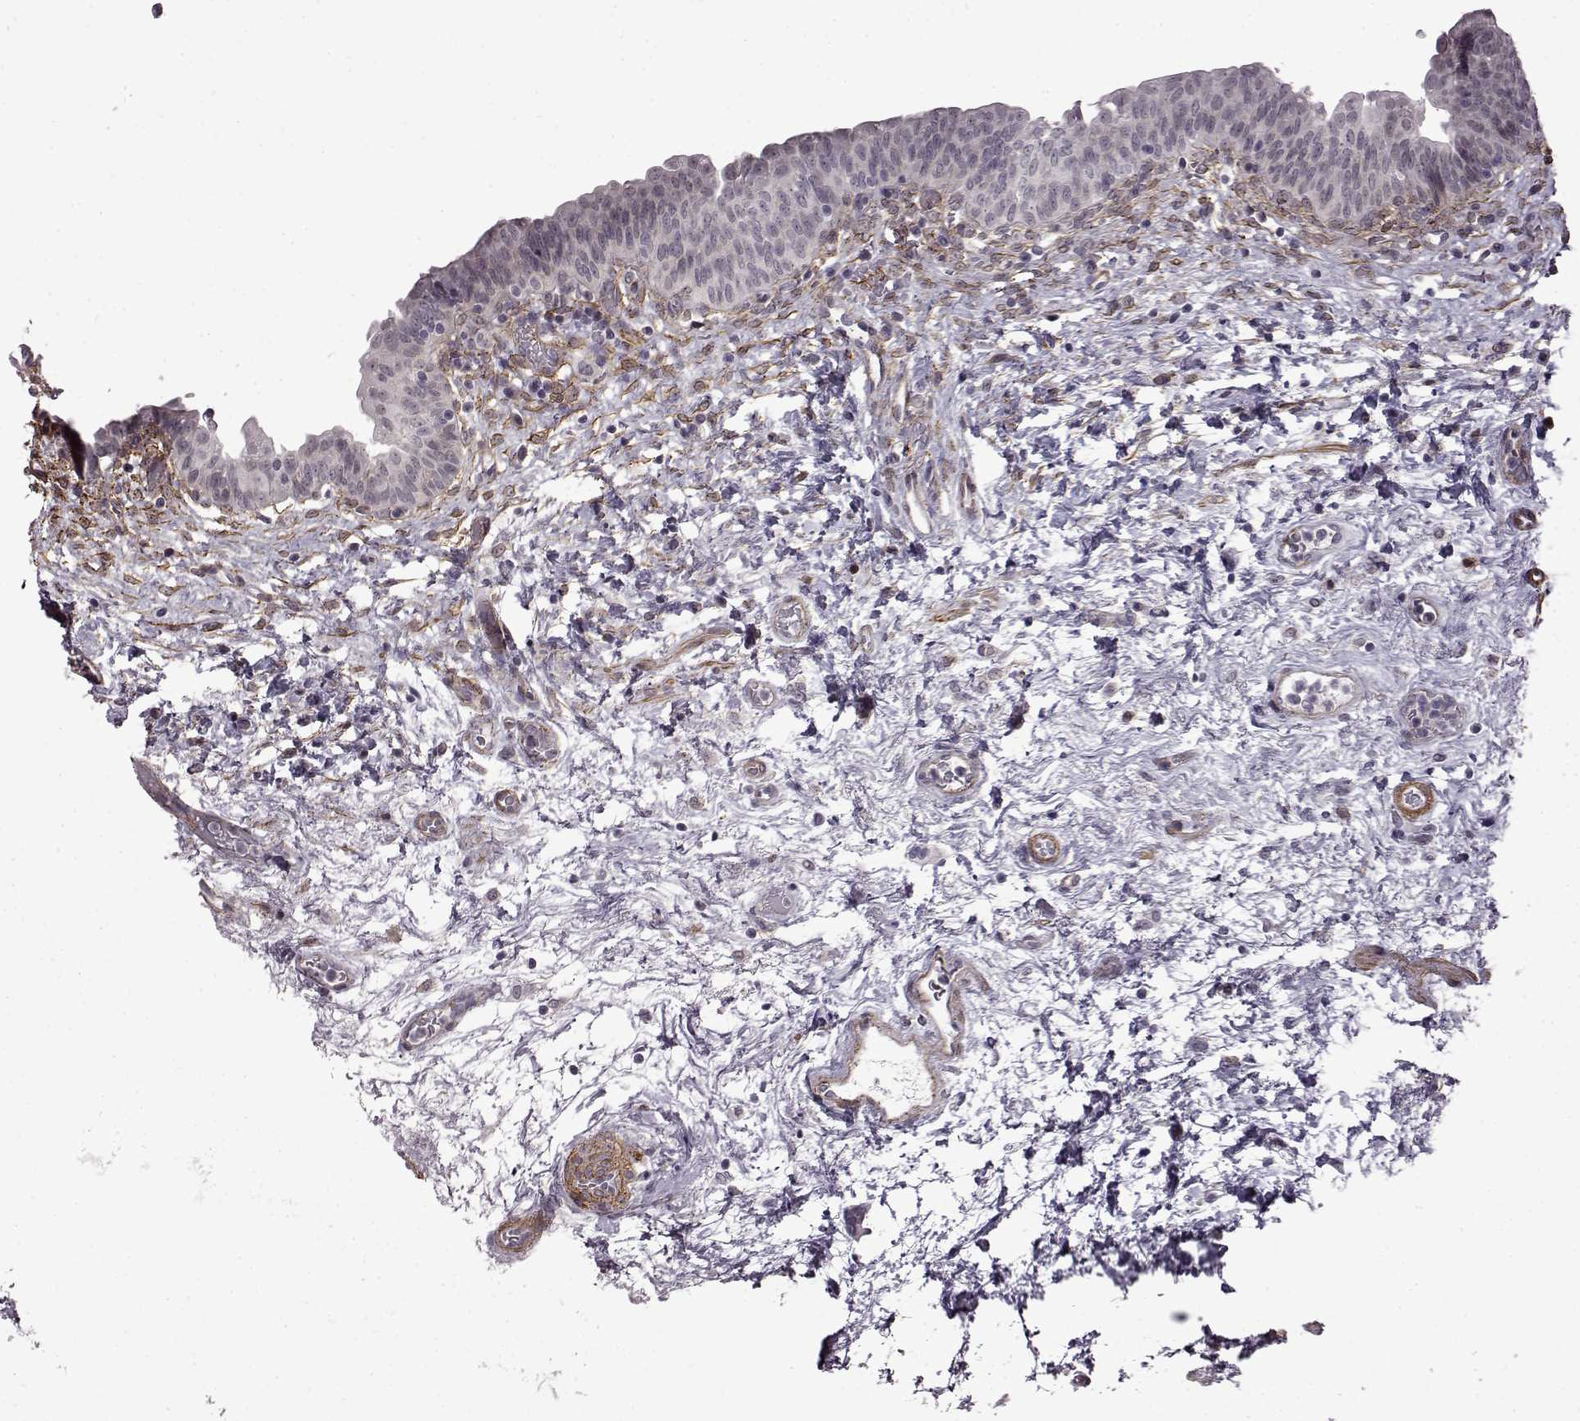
{"staining": {"intensity": "negative", "quantity": "none", "location": "none"}, "tissue": "urinary bladder", "cell_type": "Urothelial cells", "image_type": "normal", "snomed": [{"axis": "morphology", "description": "Normal tissue, NOS"}, {"axis": "topography", "description": "Urinary bladder"}], "caption": "High power microscopy histopathology image of an immunohistochemistry (IHC) photomicrograph of normal urinary bladder, revealing no significant positivity in urothelial cells.", "gene": "SYNPO2", "patient": {"sex": "male", "age": 69}}